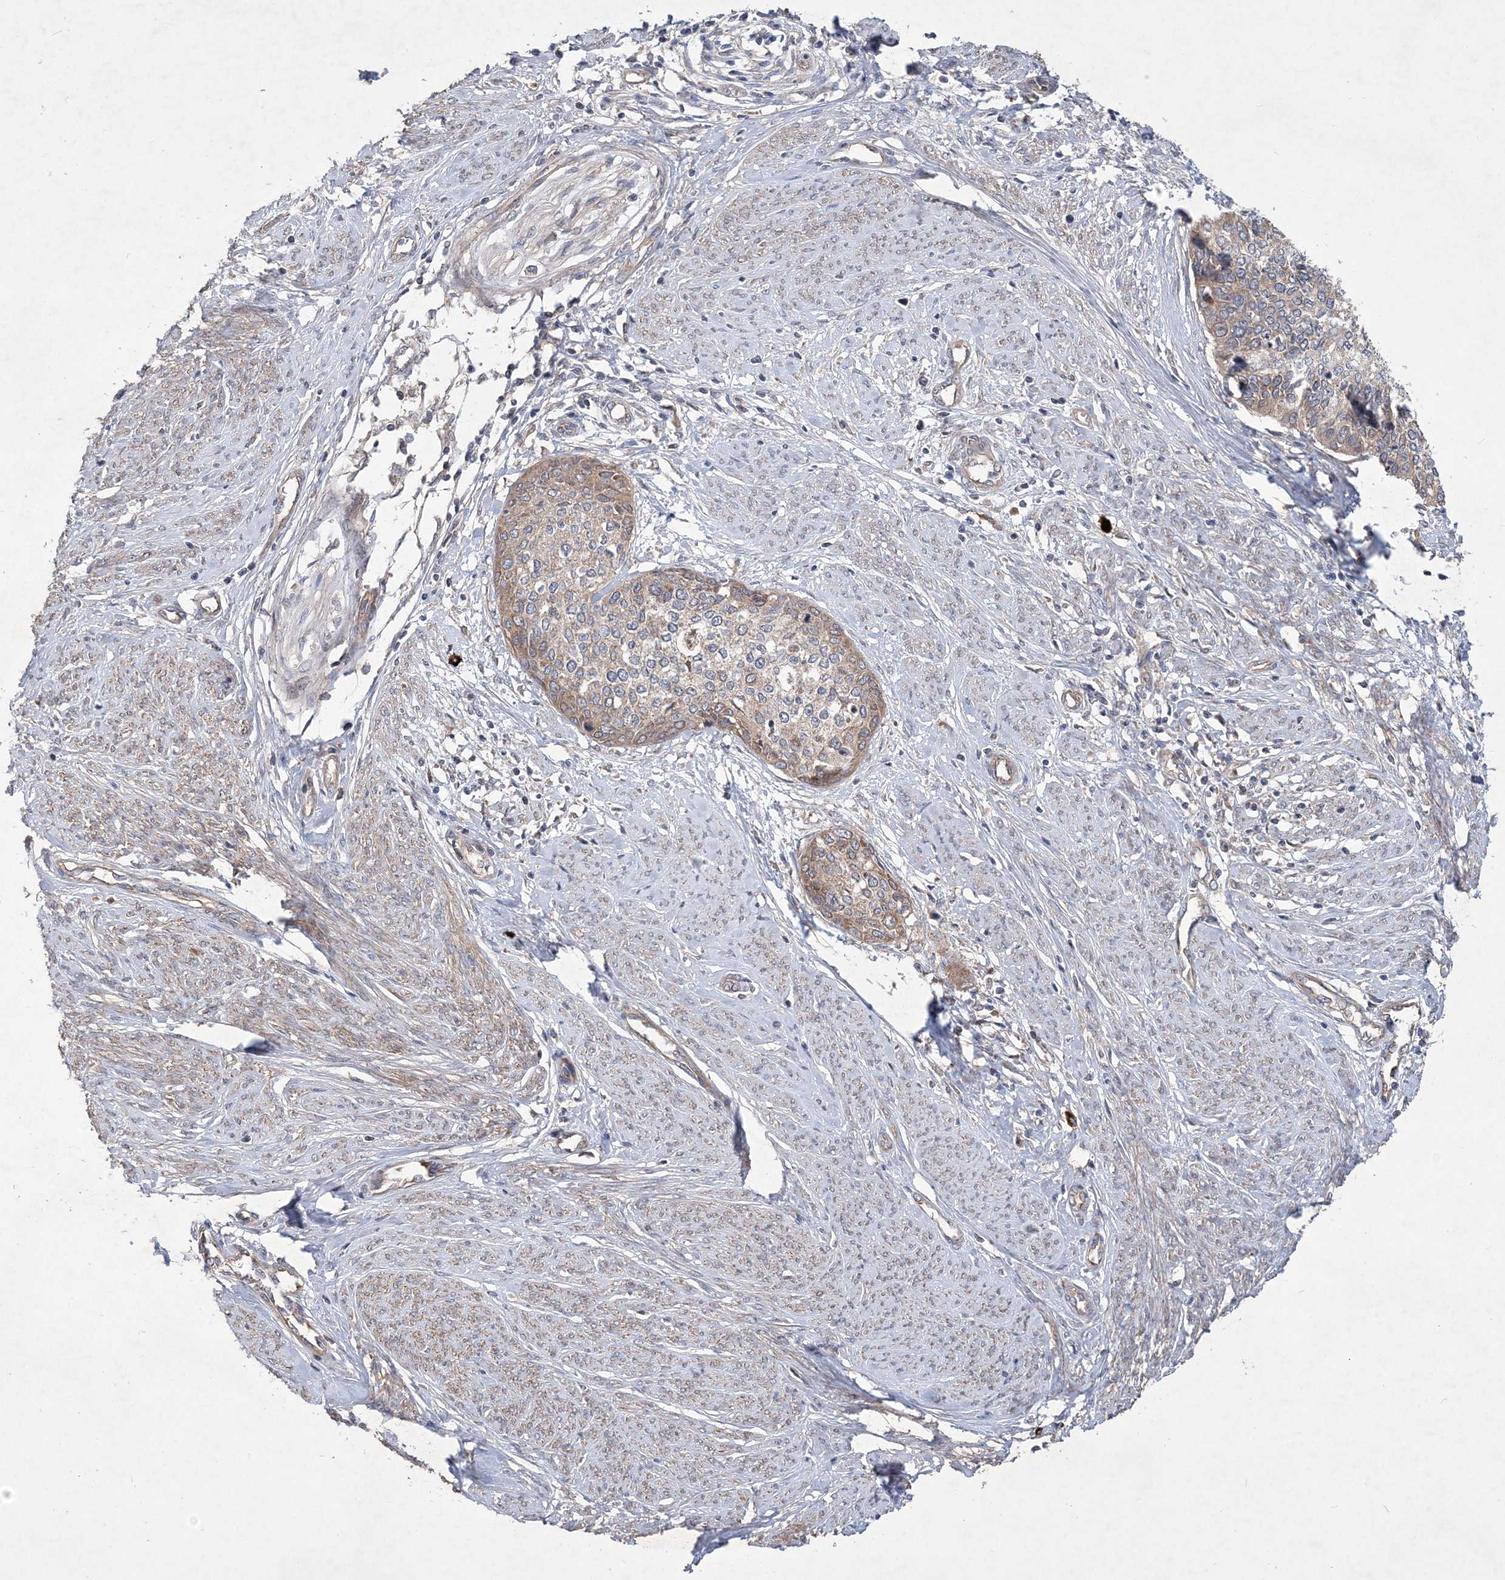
{"staining": {"intensity": "weak", "quantity": ">75%", "location": "cytoplasmic/membranous"}, "tissue": "cervical cancer", "cell_type": "Tumor cells", "image_type": "cancer", "snomed": [{"axis": "morphology", "description": "Squamous cell carcinoma, NOS"}, {"axis": "topography", "description": "Cervix"}], "caption": "Human cervical cancer stained for a protein (brown) shows weak cytoplasmic/membranous positive staining in approximately >75% of tumor cells.", "gene": "MTRF1L", "patient": {"sex": "female", "age": 37}}